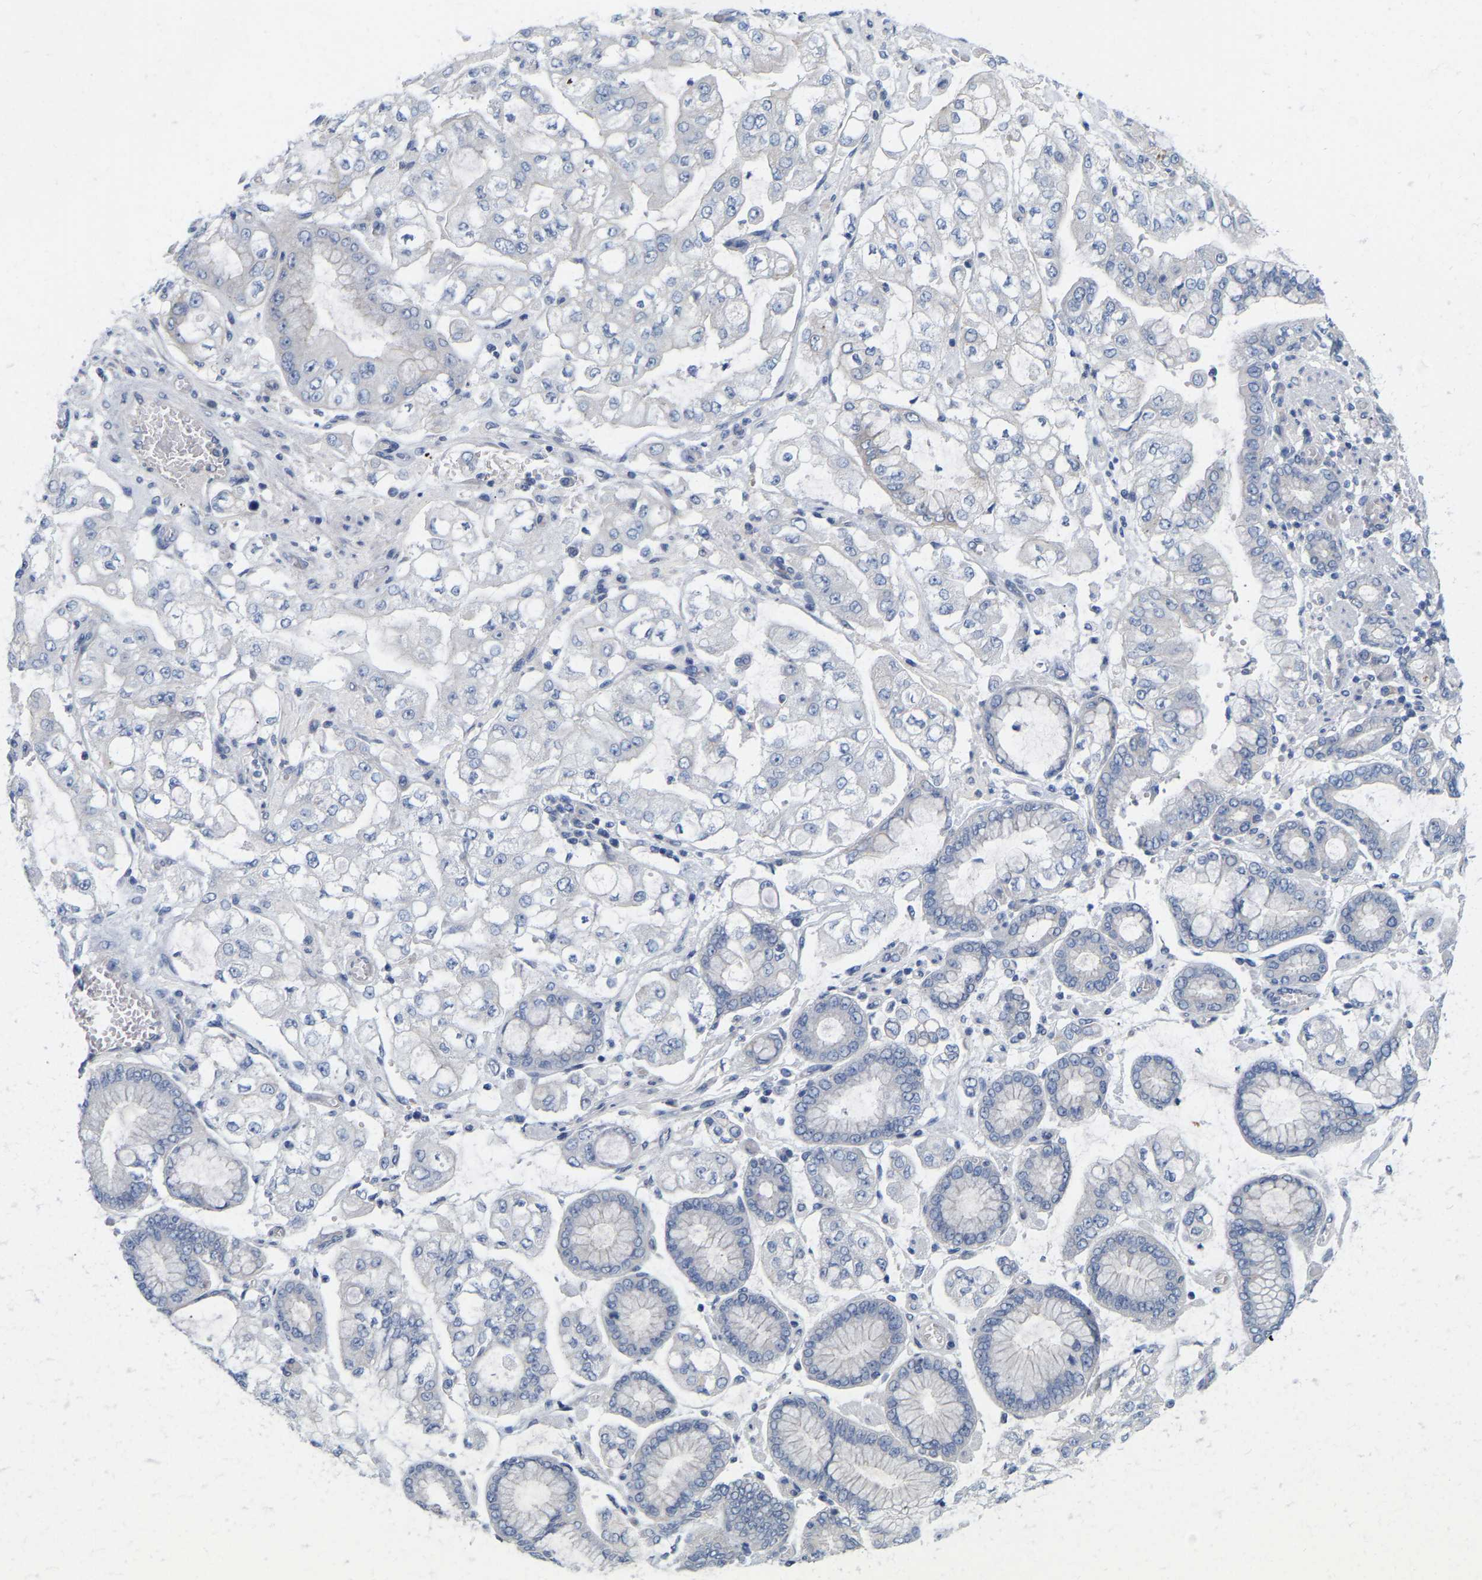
{"staining": {"intensity": "negative", "quantity": "none", "location": "none"}, "tissue": "stomach cancer", "cell_type": "Tumor cells", "image_type": "cancer", "snomed": [{"axis": "morphology", "description": "Adenocarcinoma, NOS"}, {"axis": "topography", "description": "Stomach"}], "caption": "Tumor cells are negative for brown protein staining in stomach cancer. (Immunohistochemistry, brightfield microscopy, high magnification).", "gene": "WIPI2", "patient": {"sex": "male", "age": 76}}